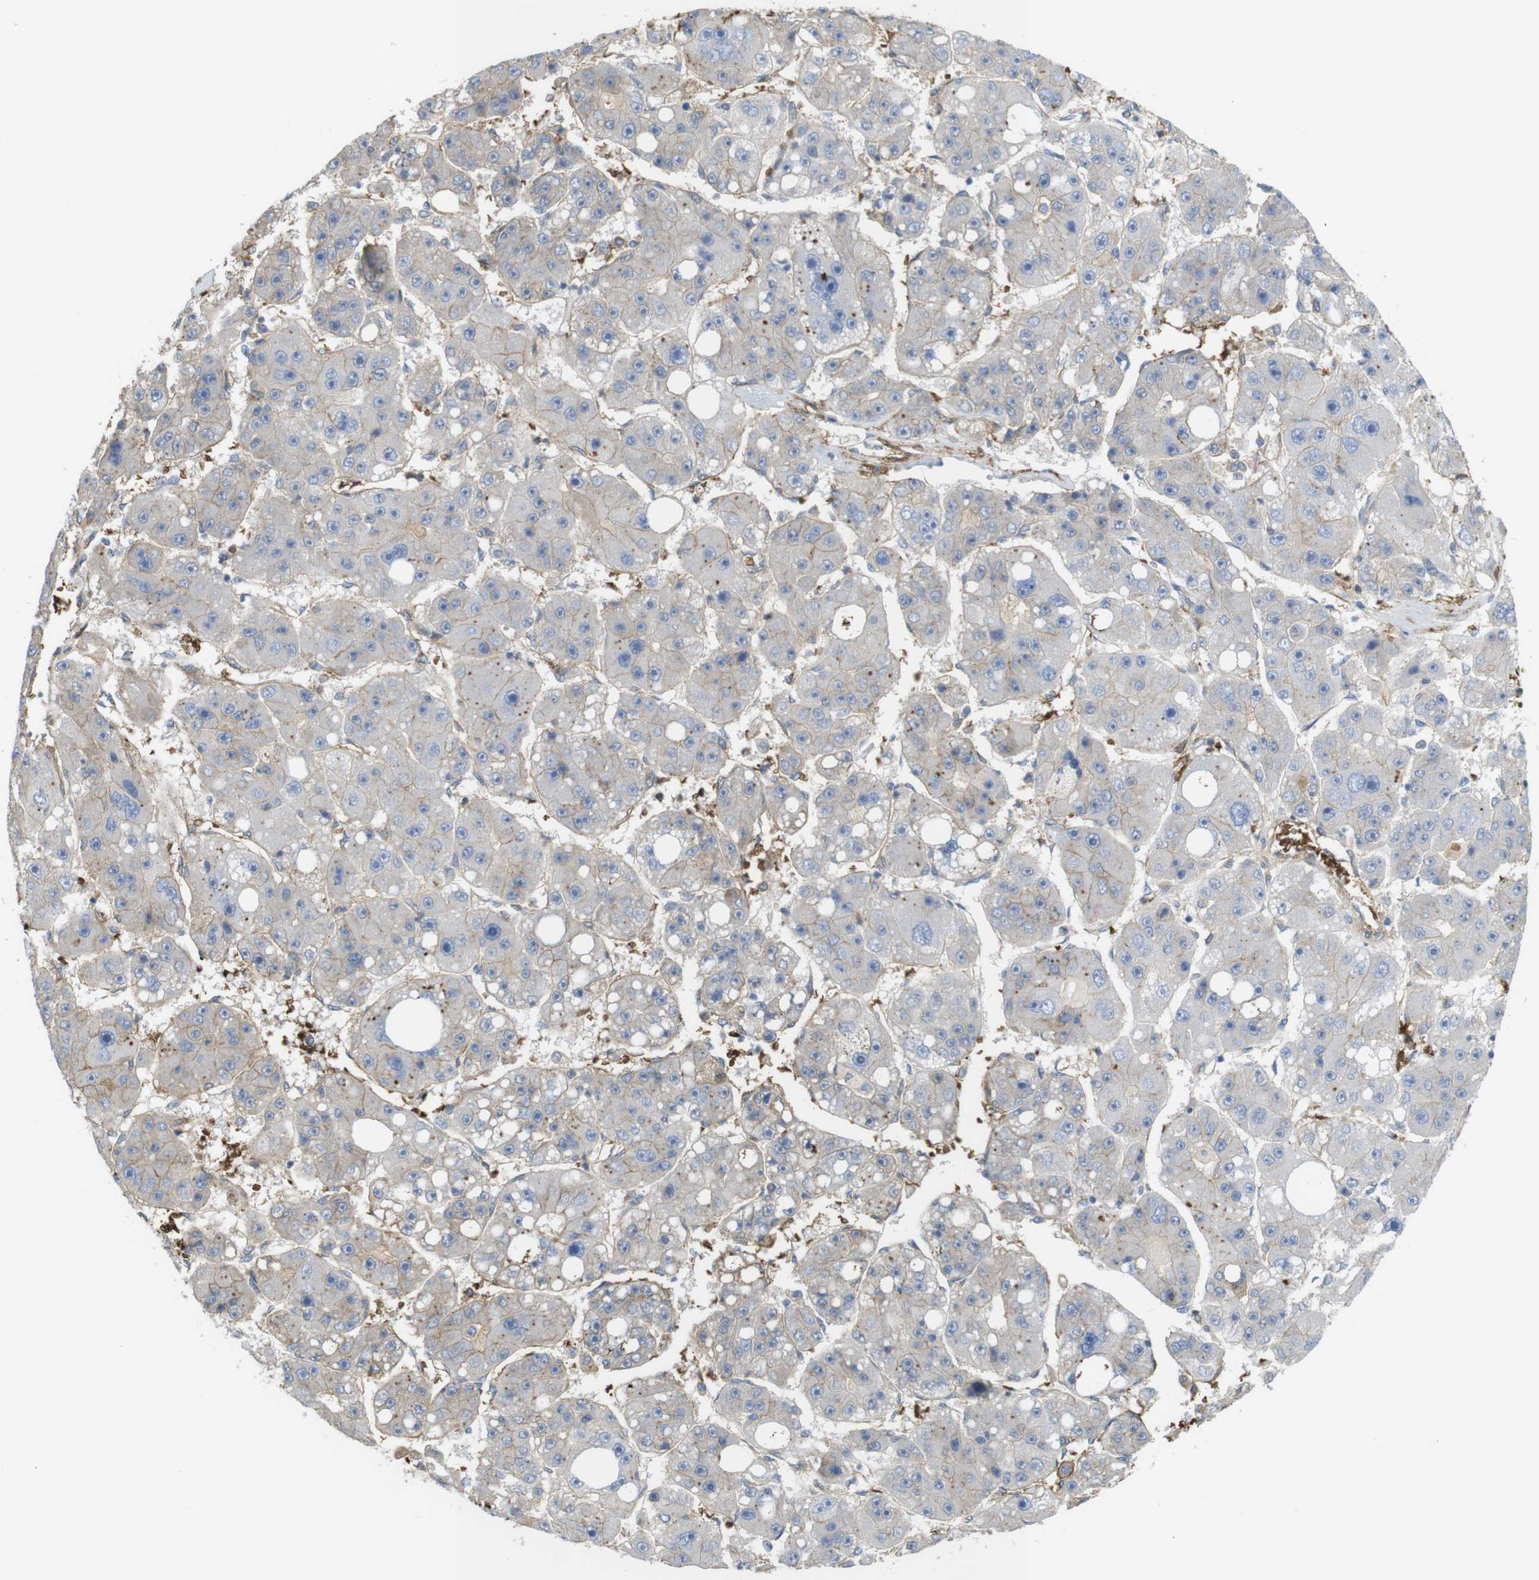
{"staining": {"intensity": "negative", "quantity": "none", "location": "none"}, "tissue": "liver cancer", "cell_type": "Tumor cells", "image_type": "cancer", "snomed": [{"axis": "morphology", "description": "Carcinoma, Hepatocellular, NOS"}, {"axis": "topography", "description": "Liver"}], "caption": "Immunohistochemistry of human hepatocellular carcinoma (liver) shows no positivity in tumor cells.", "gene": "CYBRD1", "patient": {"sex": "female", "age": 61}}